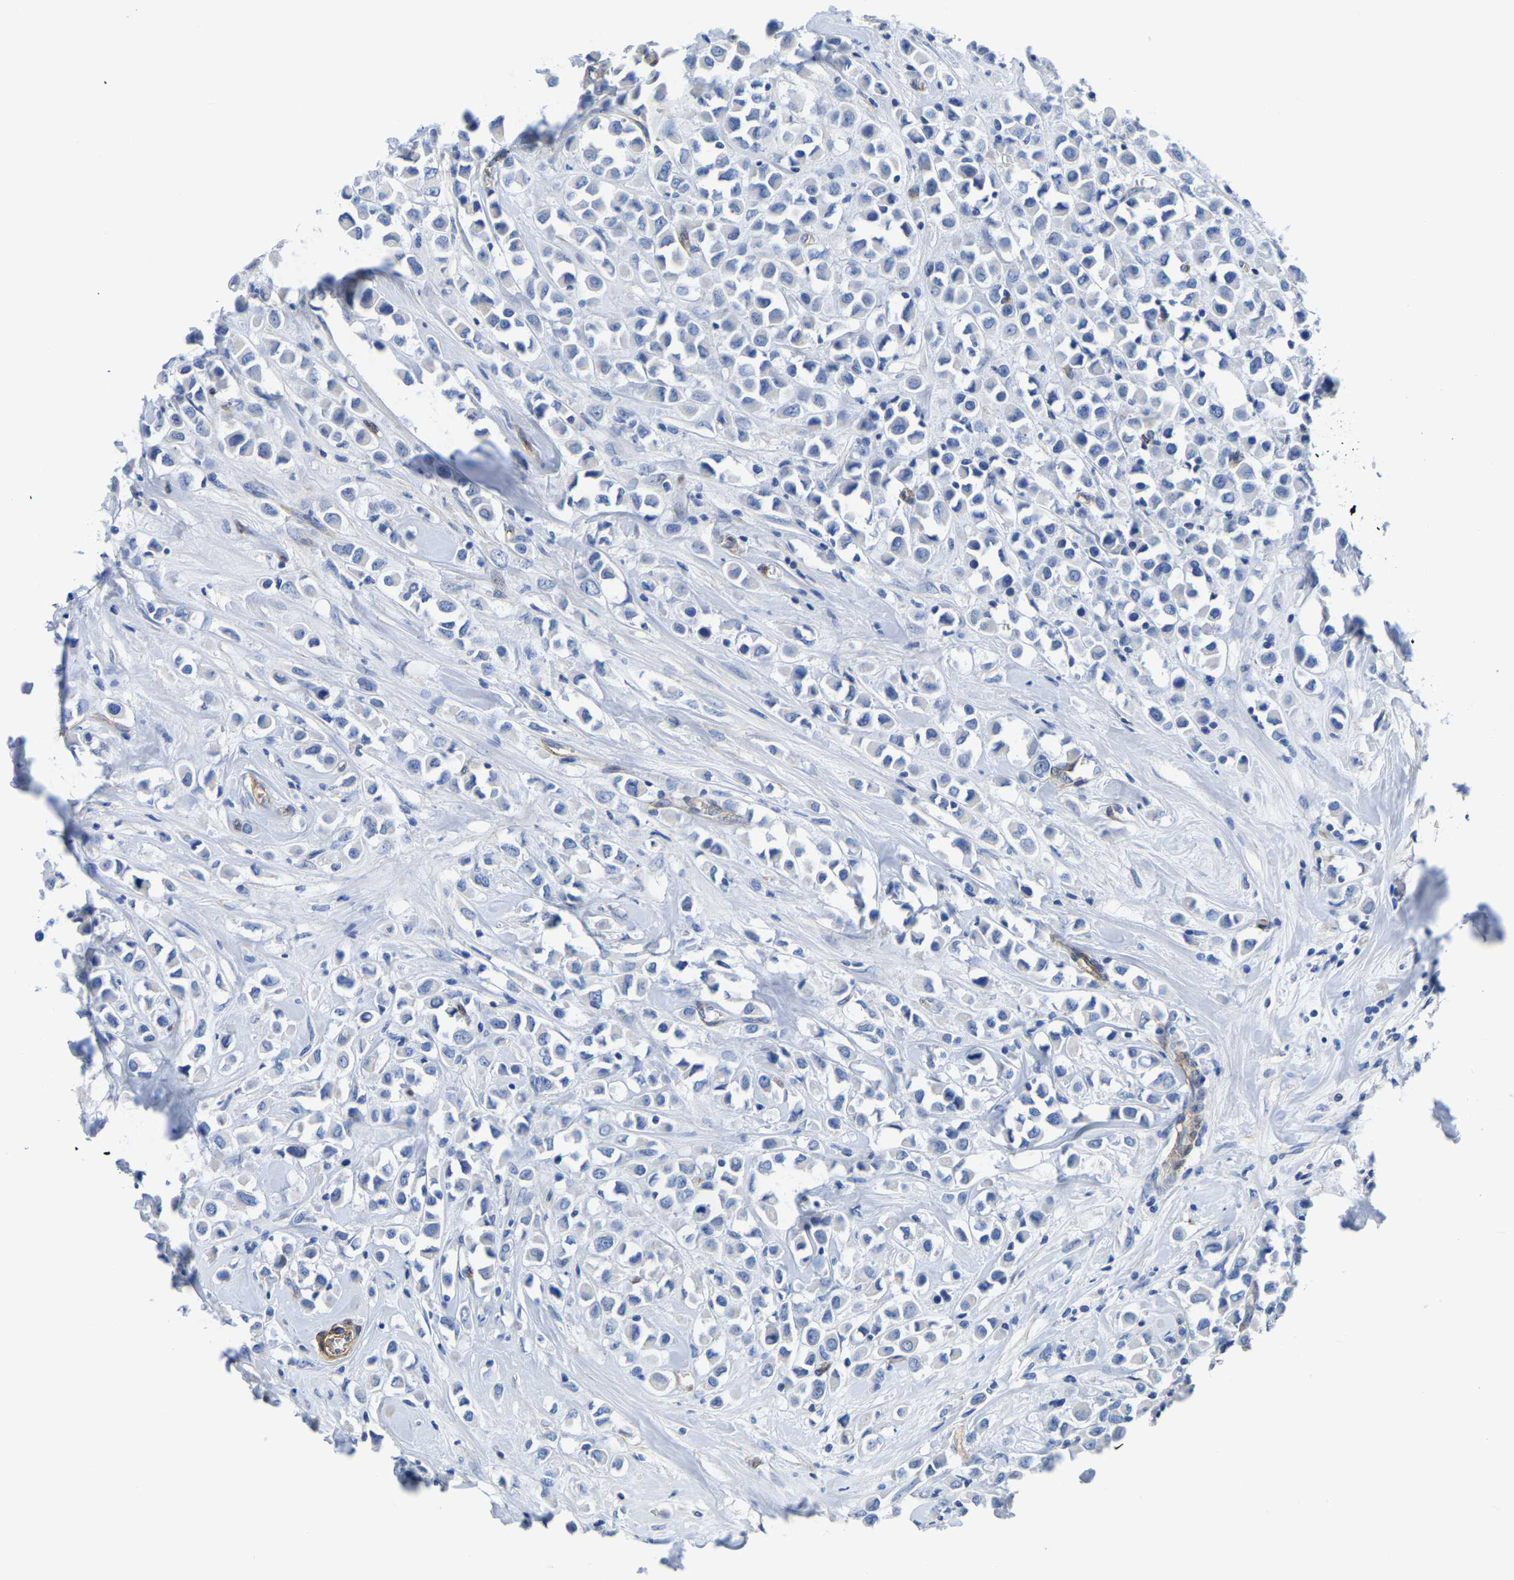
{"staining": {"intensity": "negative", "quantity": "none", "location": "none"}, "tissue": "breast cancer", "cell_type": "Tumor cells", "image_type": "cancer", "snomed": [{"axis": "morphology", "description": "Duct carcinoma"}, {"axis": "topography", "description": "Breast"}], "caption": "DAB (3,3'-diaminobenzidine) immunohistochemical staining of breast cancer (invasive ductal carcinoma) shows no significant staining in tumor cells.", "gene": "SLC45A3", "patient": {"sex": "female", "age": 61}}